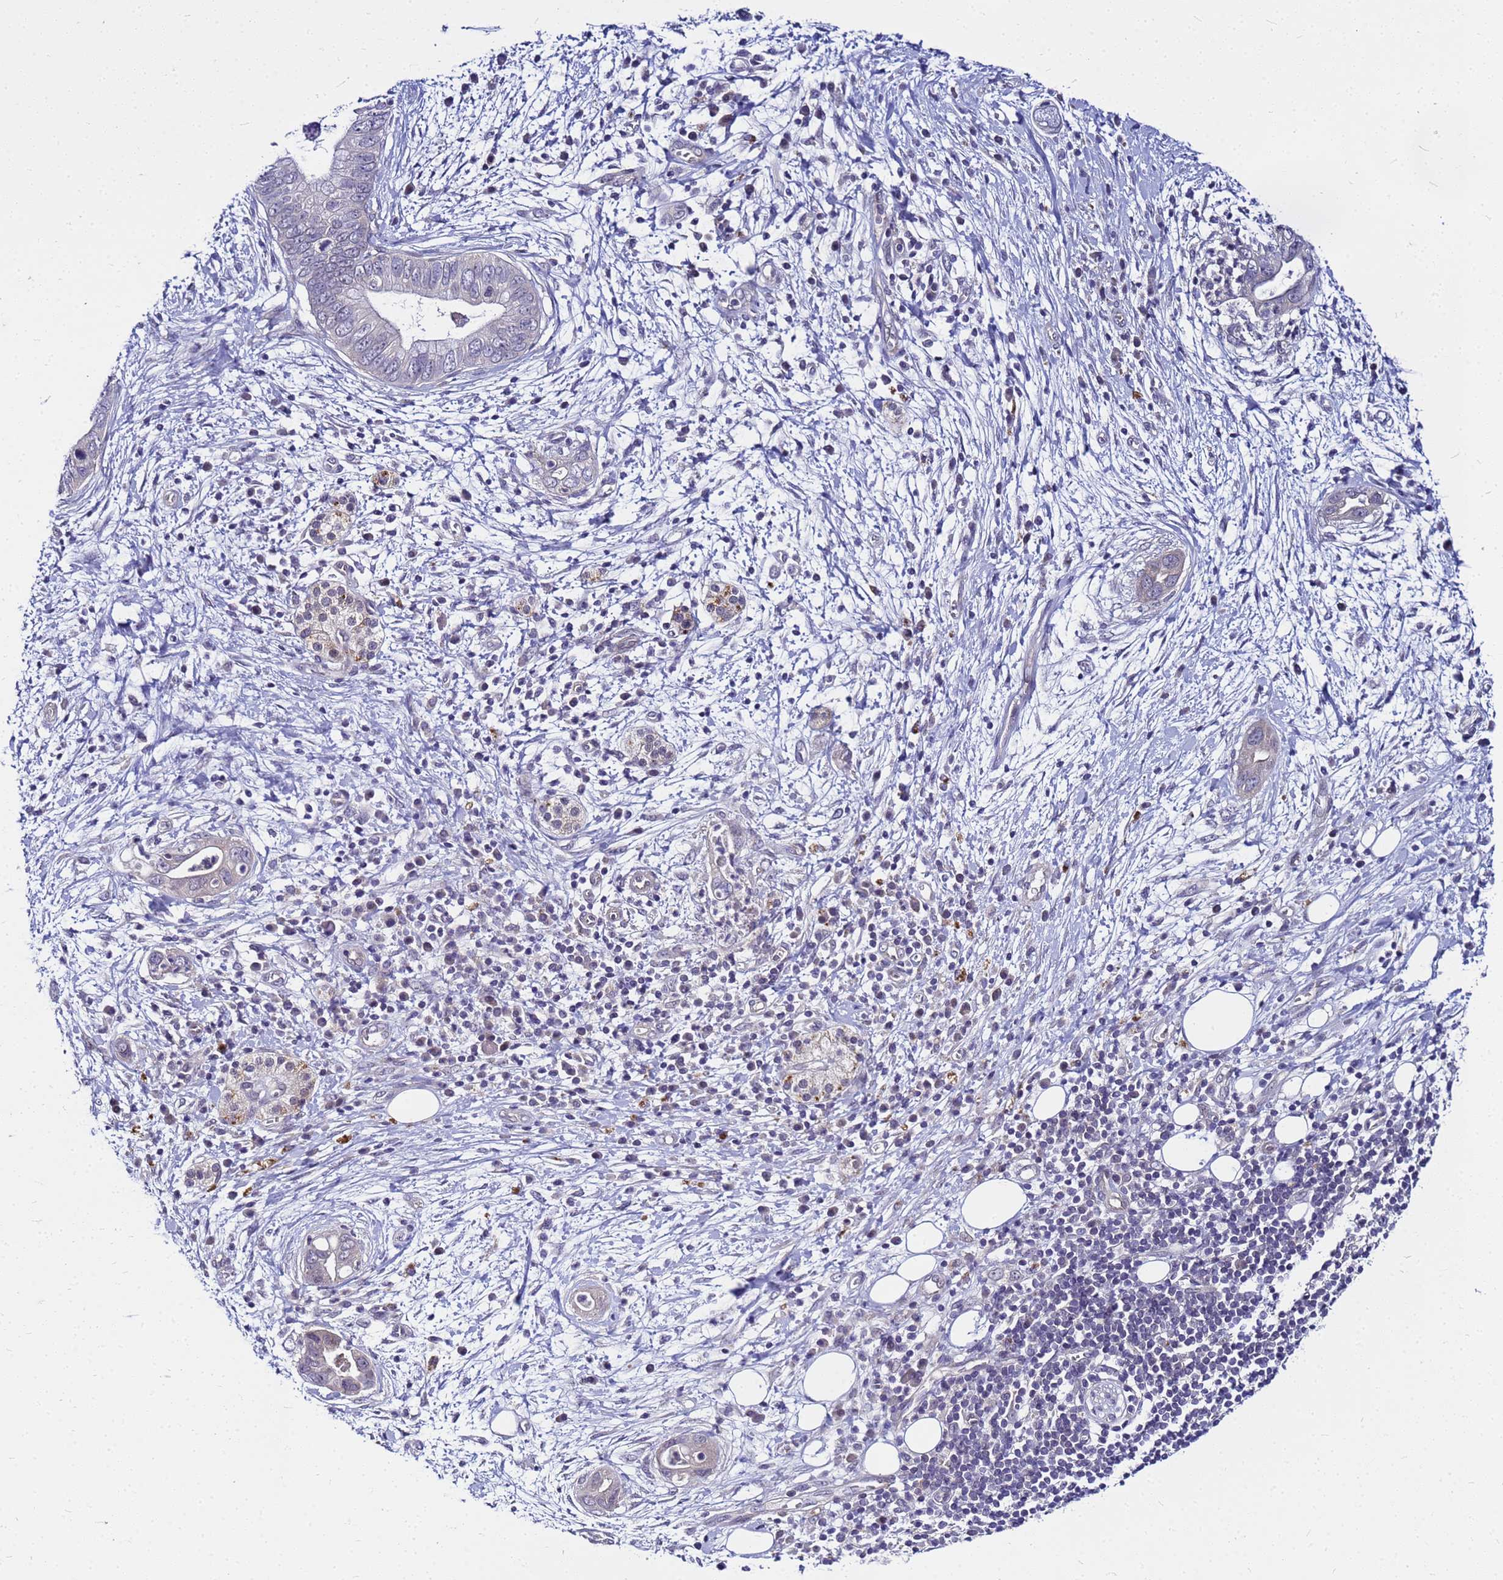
{"staining": {"intensity": "negative", "quantity": "none", "location": "none"}, "tissue": "pancreatic cancer", "cell_type": "Tumor cells", "image_type": "cancer", "snomed": [{"axis": "morphology", "description": "Adenocarcinoma, NOS"}, {"axis": "topography", "description": "Pancreas"}], "caption": "Immunohistochemical staining of human pancreatic adenocarcinoma reveals no significant expression in tumor cells.", "gene": "SAT1", "patient": {"sex": "male", "age": 75}}